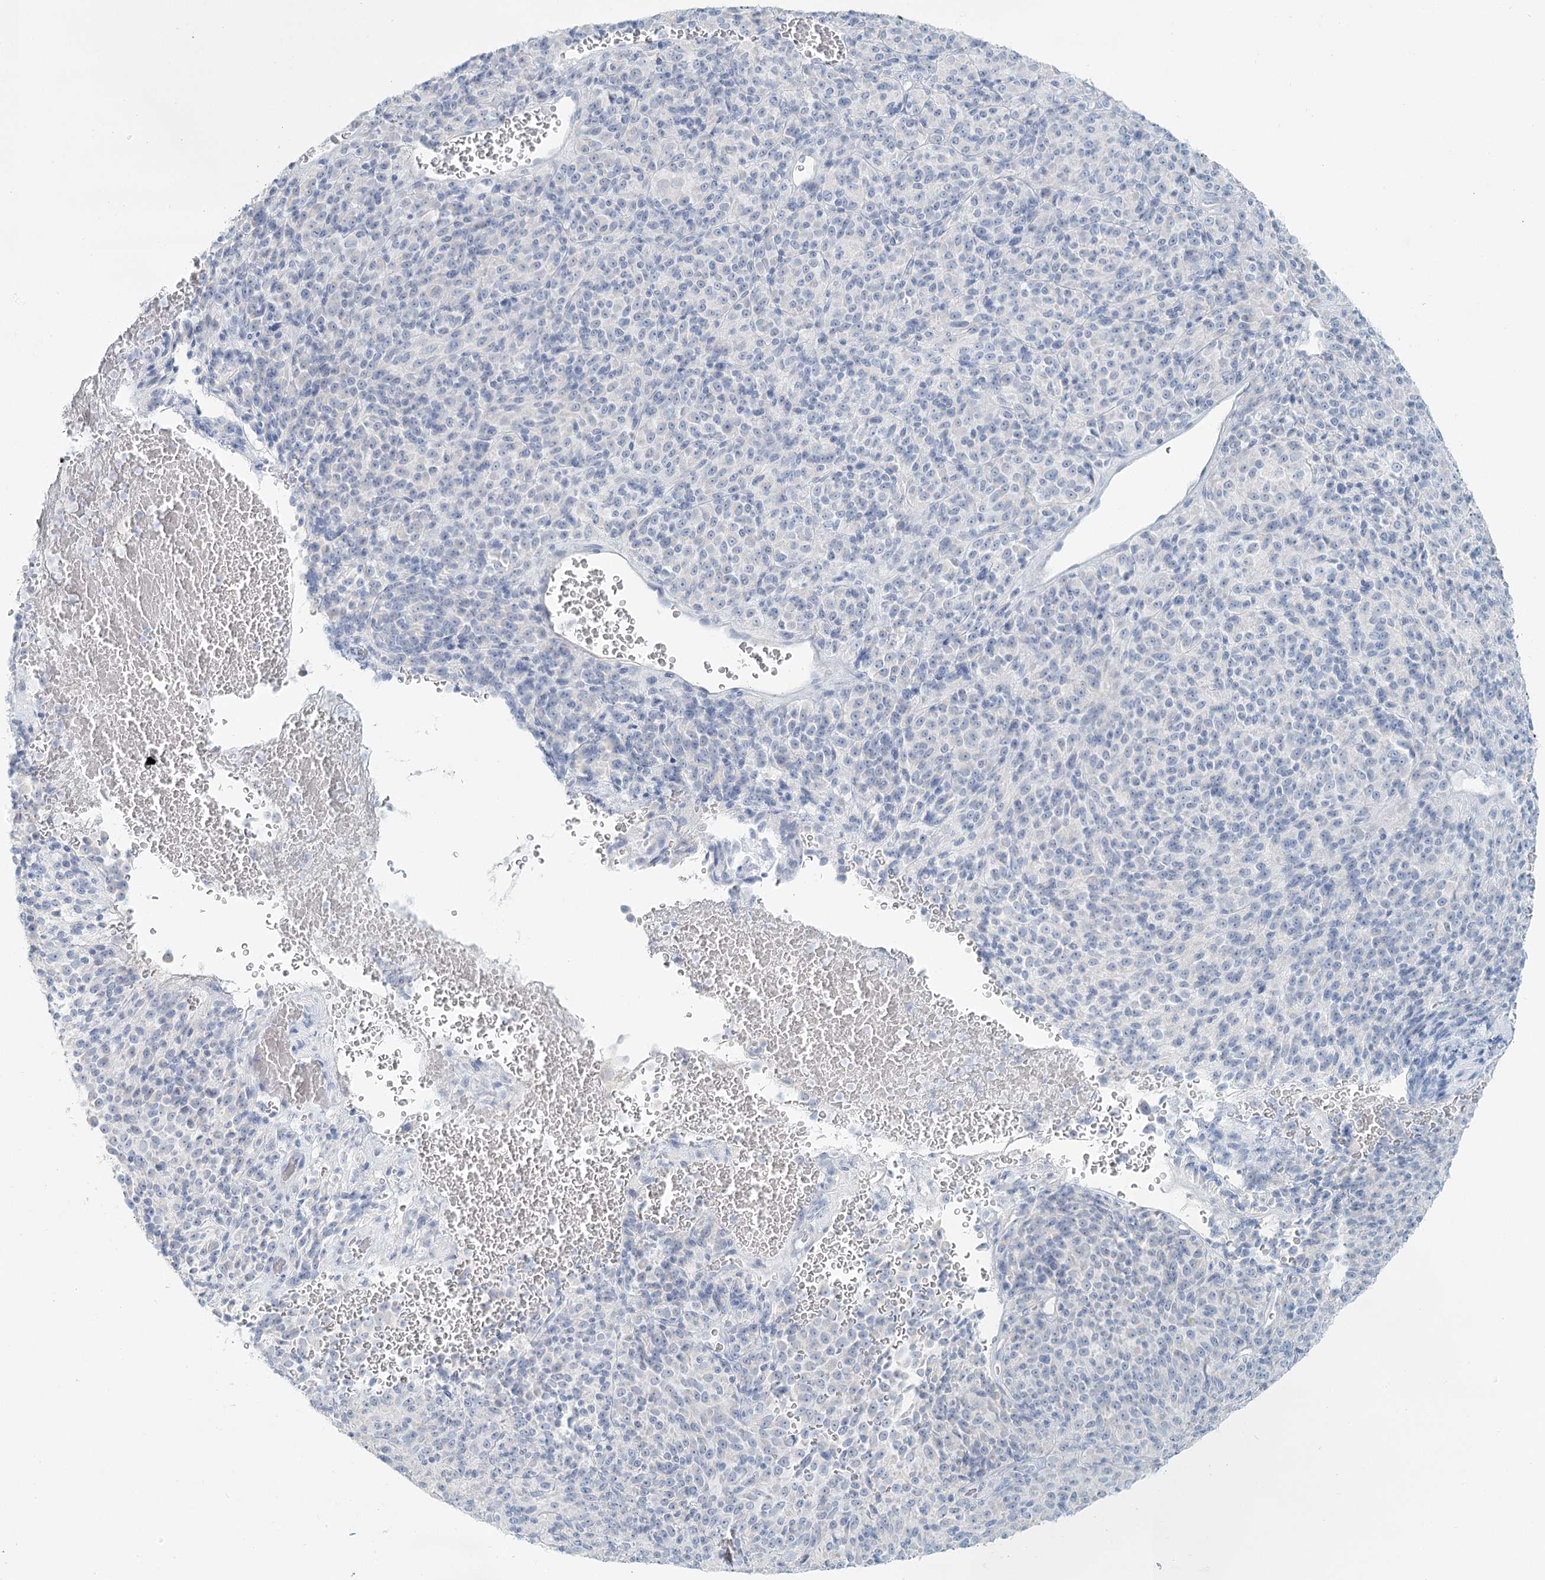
{"staining": {"intensity": "negative", "quantity": "none", "location": "none"}, "tissue": "melanoma", "cell_type": "Tumor cells", "image_type": "cancer", "snomed": [{"axis": "morphology", "description": "Malignant melanoma, Metastatic site"}, {"axis": "topography", "description": "Brain"}], "caption": "The micrograph exhibits no staining of tumor cells in melanoma. (IHC, brightfield microscopy, high magnification).", "gene": "DMGDH", "patient": {"sex": "female", "age": 56}}